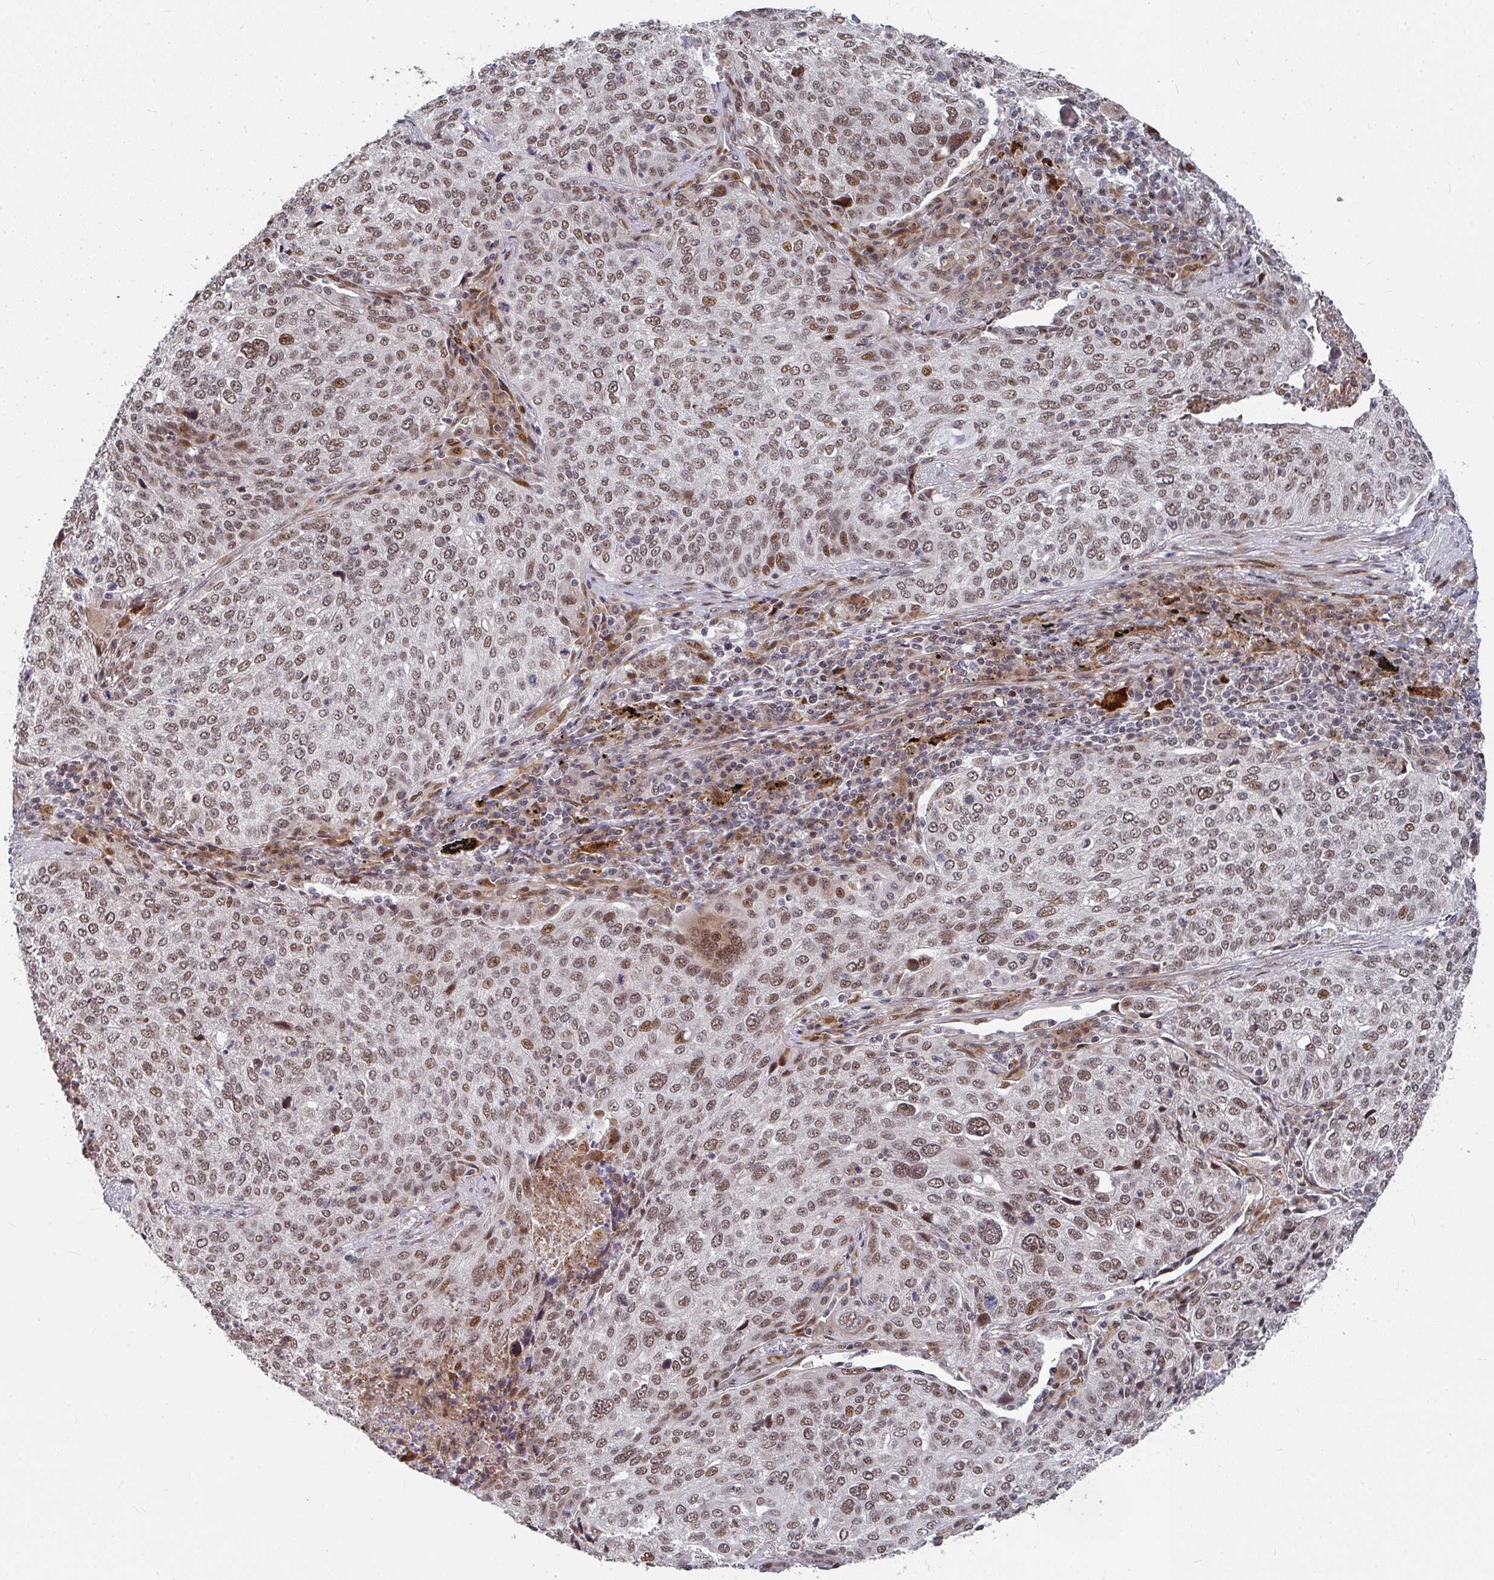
{"staining": {"intensity": "moderate", "quantity": ">75%", "location": "nuclear"}, "tissue": "lung cancer", "cell_type": "Tumor cells", "image_type": "cancer", "snomed": [{"axis": "morphology", "description": "Squamous cell carcinoma, NOS"}, {"axis": "topography", "description": "Lung"}], "caption": "Lung cancer was stained to show a protein in brown. There is medium levels of moderate nuclear positivity in about >75% of tumor cells.", "gene": "RBBP5", "patient": {"sex": "male", "age": 63}}